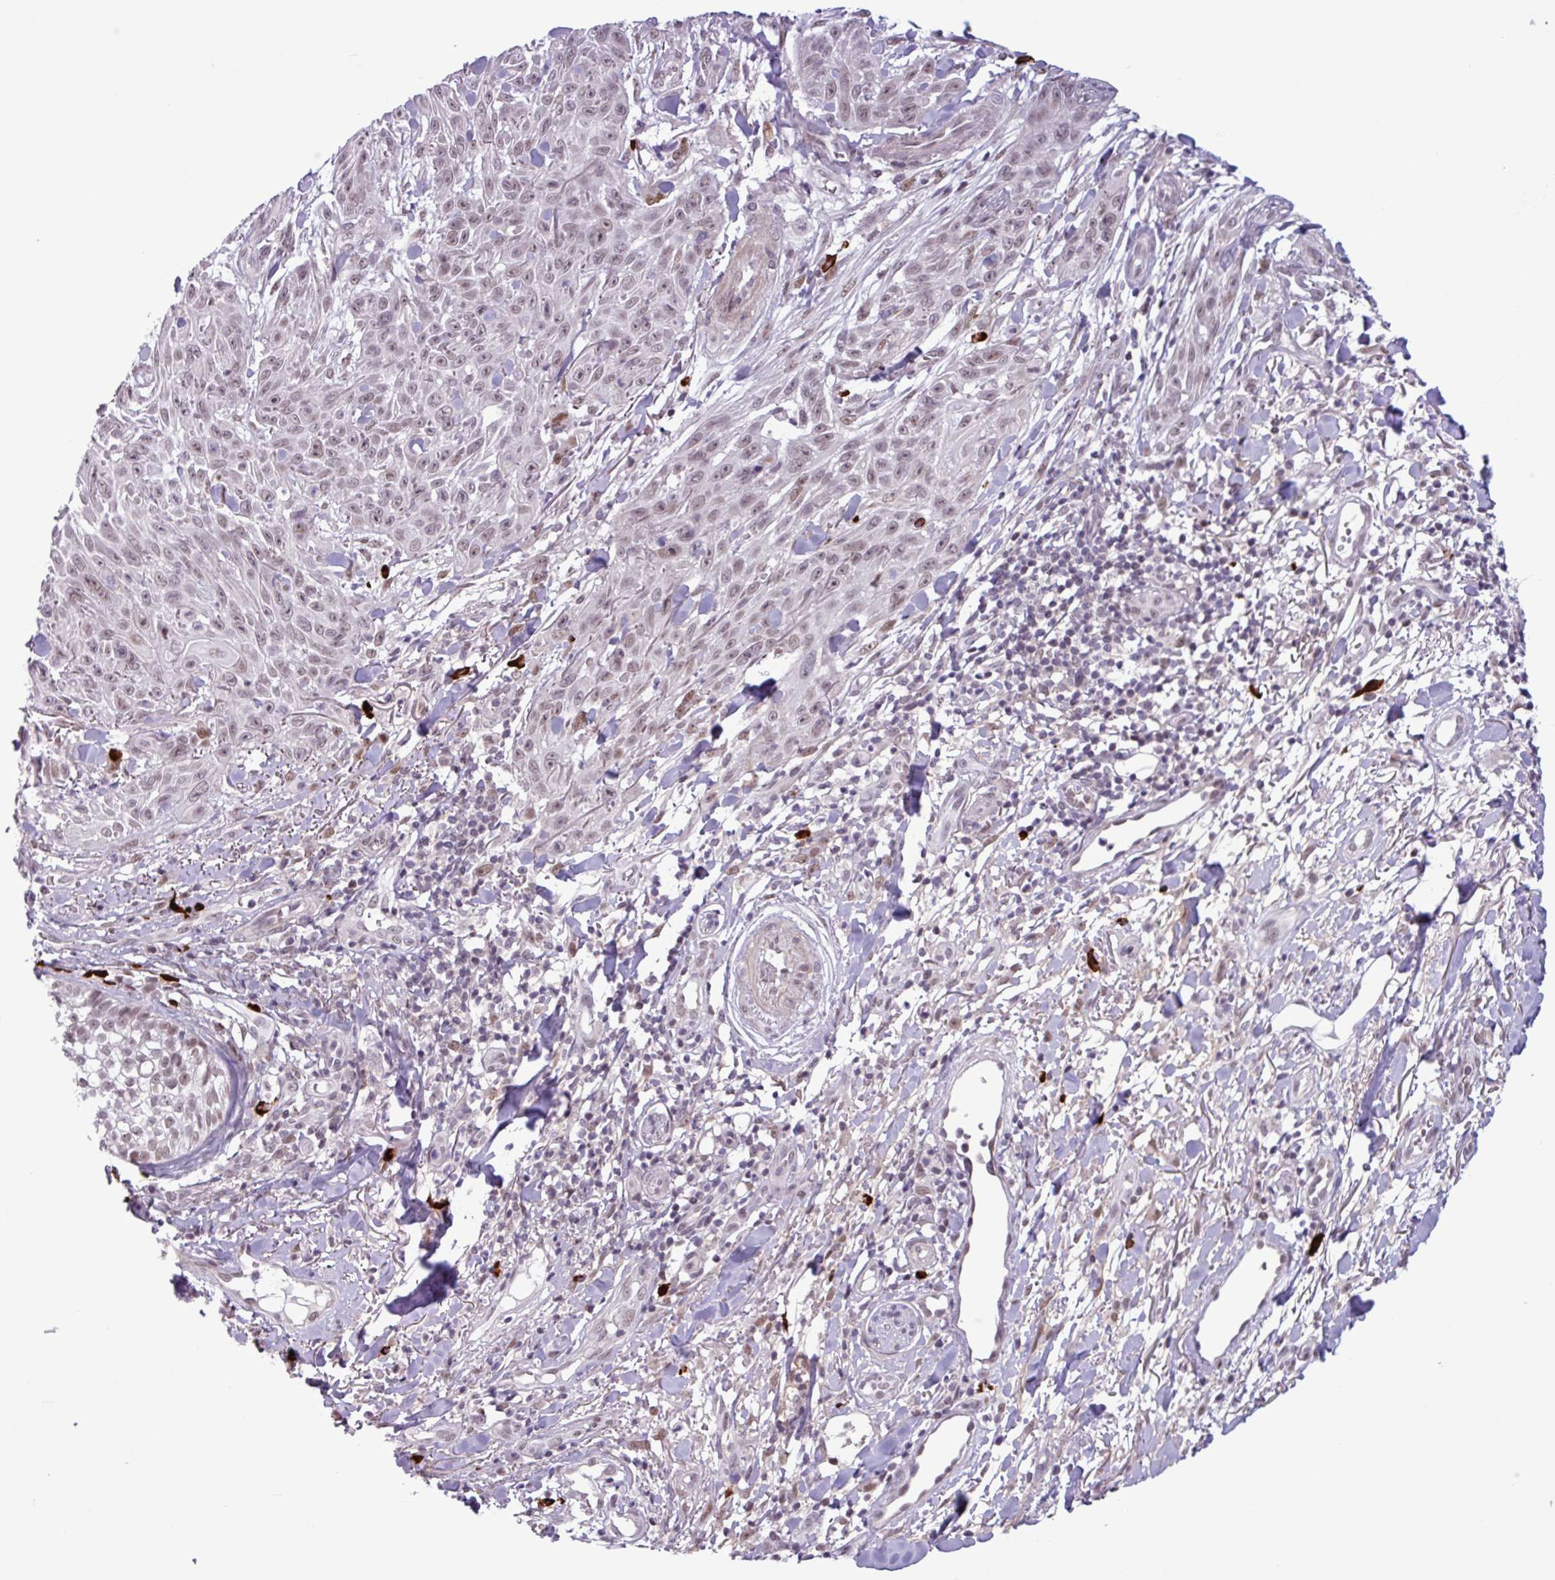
{"staining": {"intensity": "weak", "quantity": ">75%", "location": "nuclear"}, "tissue": "skin cancer", "cell_type": "Tumor cells", "image_type": "cancer", "snomed": [{"axis": "morphology", "description": "Squamous cell carcinoma, NOS"}, {"axis": "topography", "description": "Skin"}], "caption": "The image exhibits staining of skin cancer, revealing weak nuclear protein staining (brown color) within tumor cells.", "gene": "NOTCH2", "patient": {"sex": "male", "age": 86}}